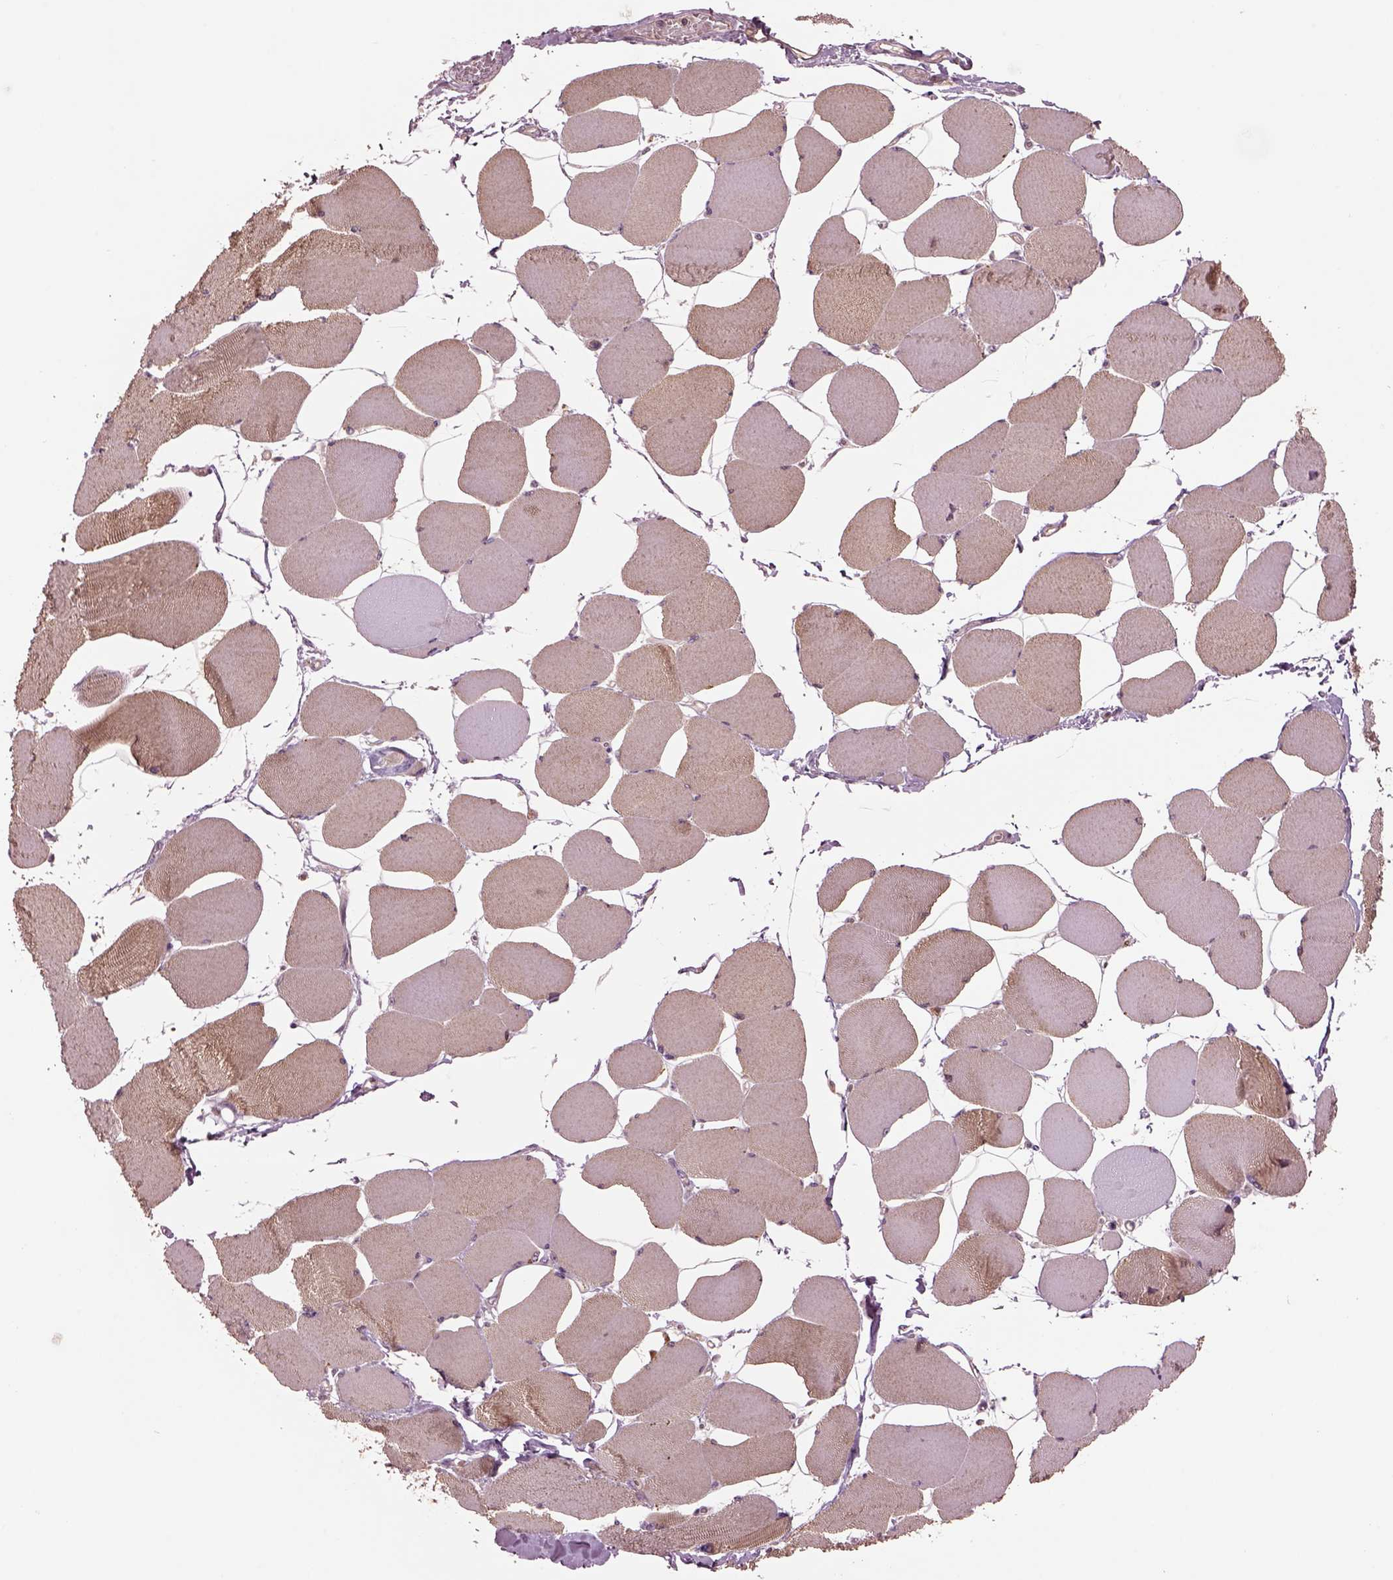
{"staining": {"intensity": "weak", "quantity": "<25%", "location": "cytoplasmic/membranous"}, "tissue": "skeletal muscle", "cell_type": "Myocytes", "image_type": "normal", "snomed": [{"axis": "morphology", "description": "Normal tissue, NOS"}, {"axis": "topography", "description": "Skeletal muscle"}], "caption": "Immunohistochemical staining of normal skeletal muscle shows no significant positivity in myocytes.", "gene": "MTHFS", "patient": {"sex": "female", "age": 75}}